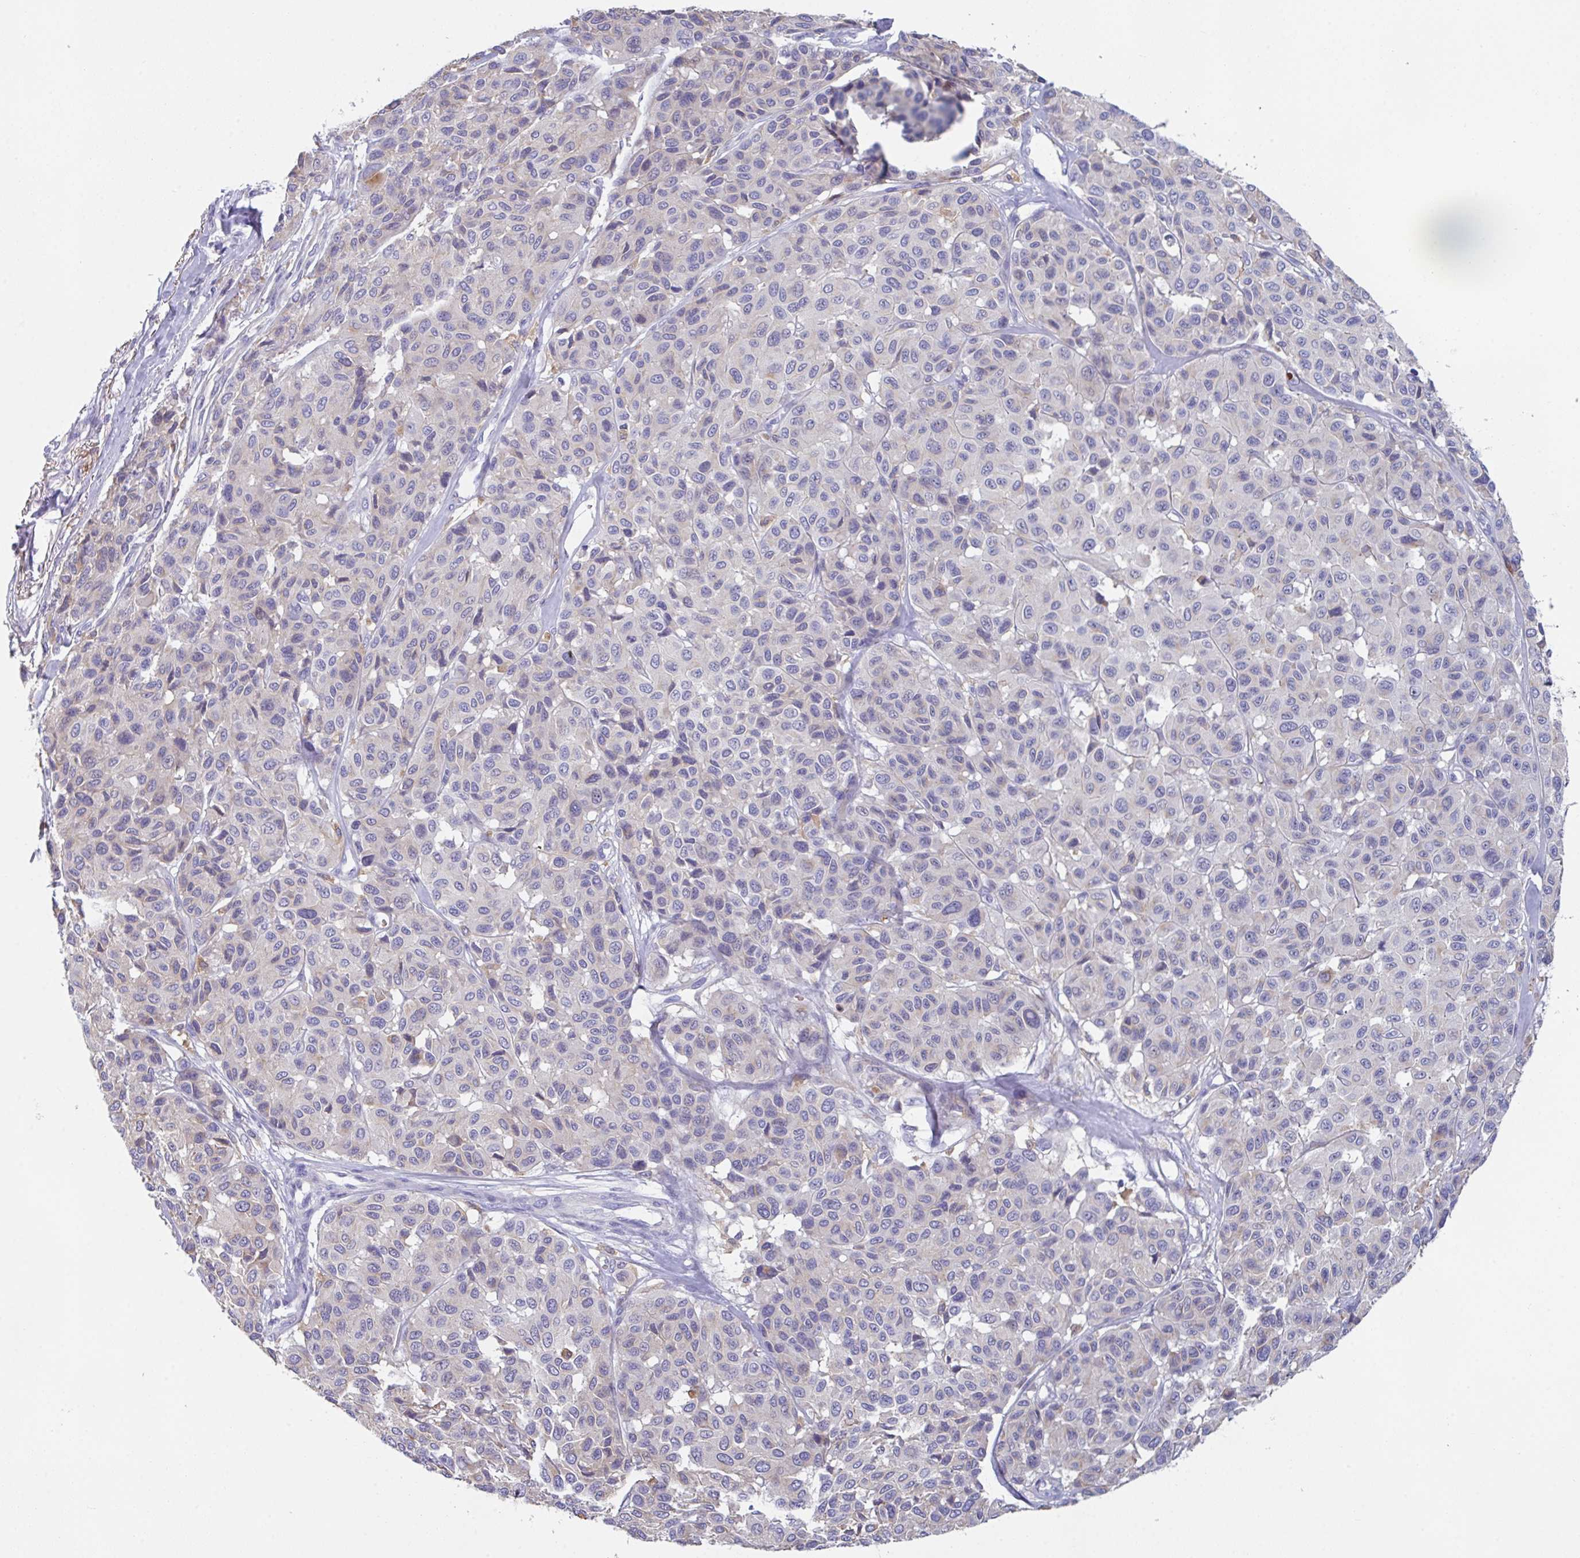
{"staining": {"intensity": "negative", "quantity": "none", "location": "none"}, "tissue": "melanoma", "cell_type": "Tumor cells", "image_type": "cancer", "snomed": [{"axis": "morphology", "description": "Malignant melanoma, NOS"}, {"axis": "topography", "description": "Skin"}], "caption": "This is a photomicrograph of IHC staining of malignant melanoma, which shows no positivity in tumor cells. The staining is performed using DAB brown chromogen with nuclei counter-stained in using hematoxylin.", "gene": "TFAP2C", "patient": {"sex": "female", "age": 66}}